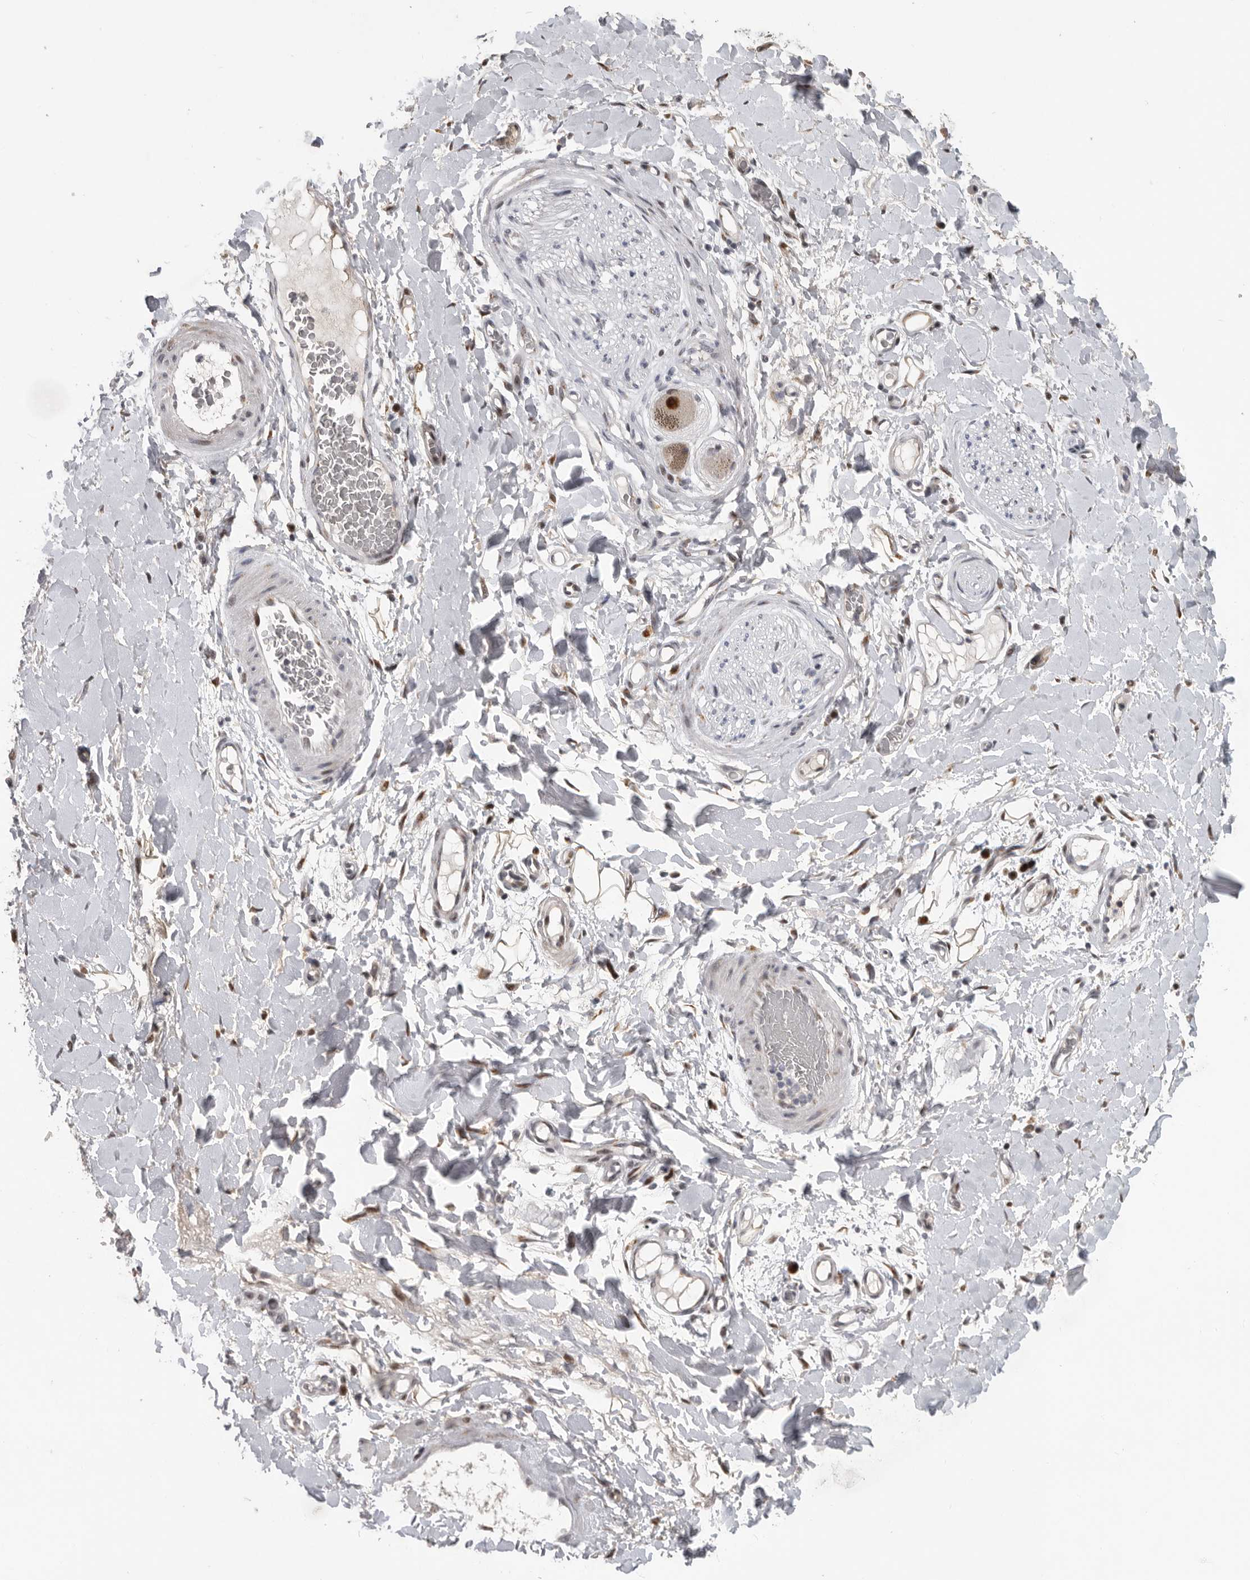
{"staining": {"intensity": "negative", "quantity": "none", "location": "none"}, "tissue": "adipose tissue", "cell_type": "Adipocytes", "image_type": "normal", "snomed": [{"axis": "morphology", "description": "Normal tissue, NOS"}, {"axis": "morphology", "description": "Adenocarcinoma, NOS"}, {"axis": "topography", "description": "Esophagus"}], "caption": "Adipocytes show no significant positivity in unremarkable adipose tissue. (DAB (3,3'-diaminobenzidine) immunohistochemistry visualized using brightfield microscopy, high magnification).", "gene": "PCMTD1", "patient": {"sex": "male", "age": 62}}